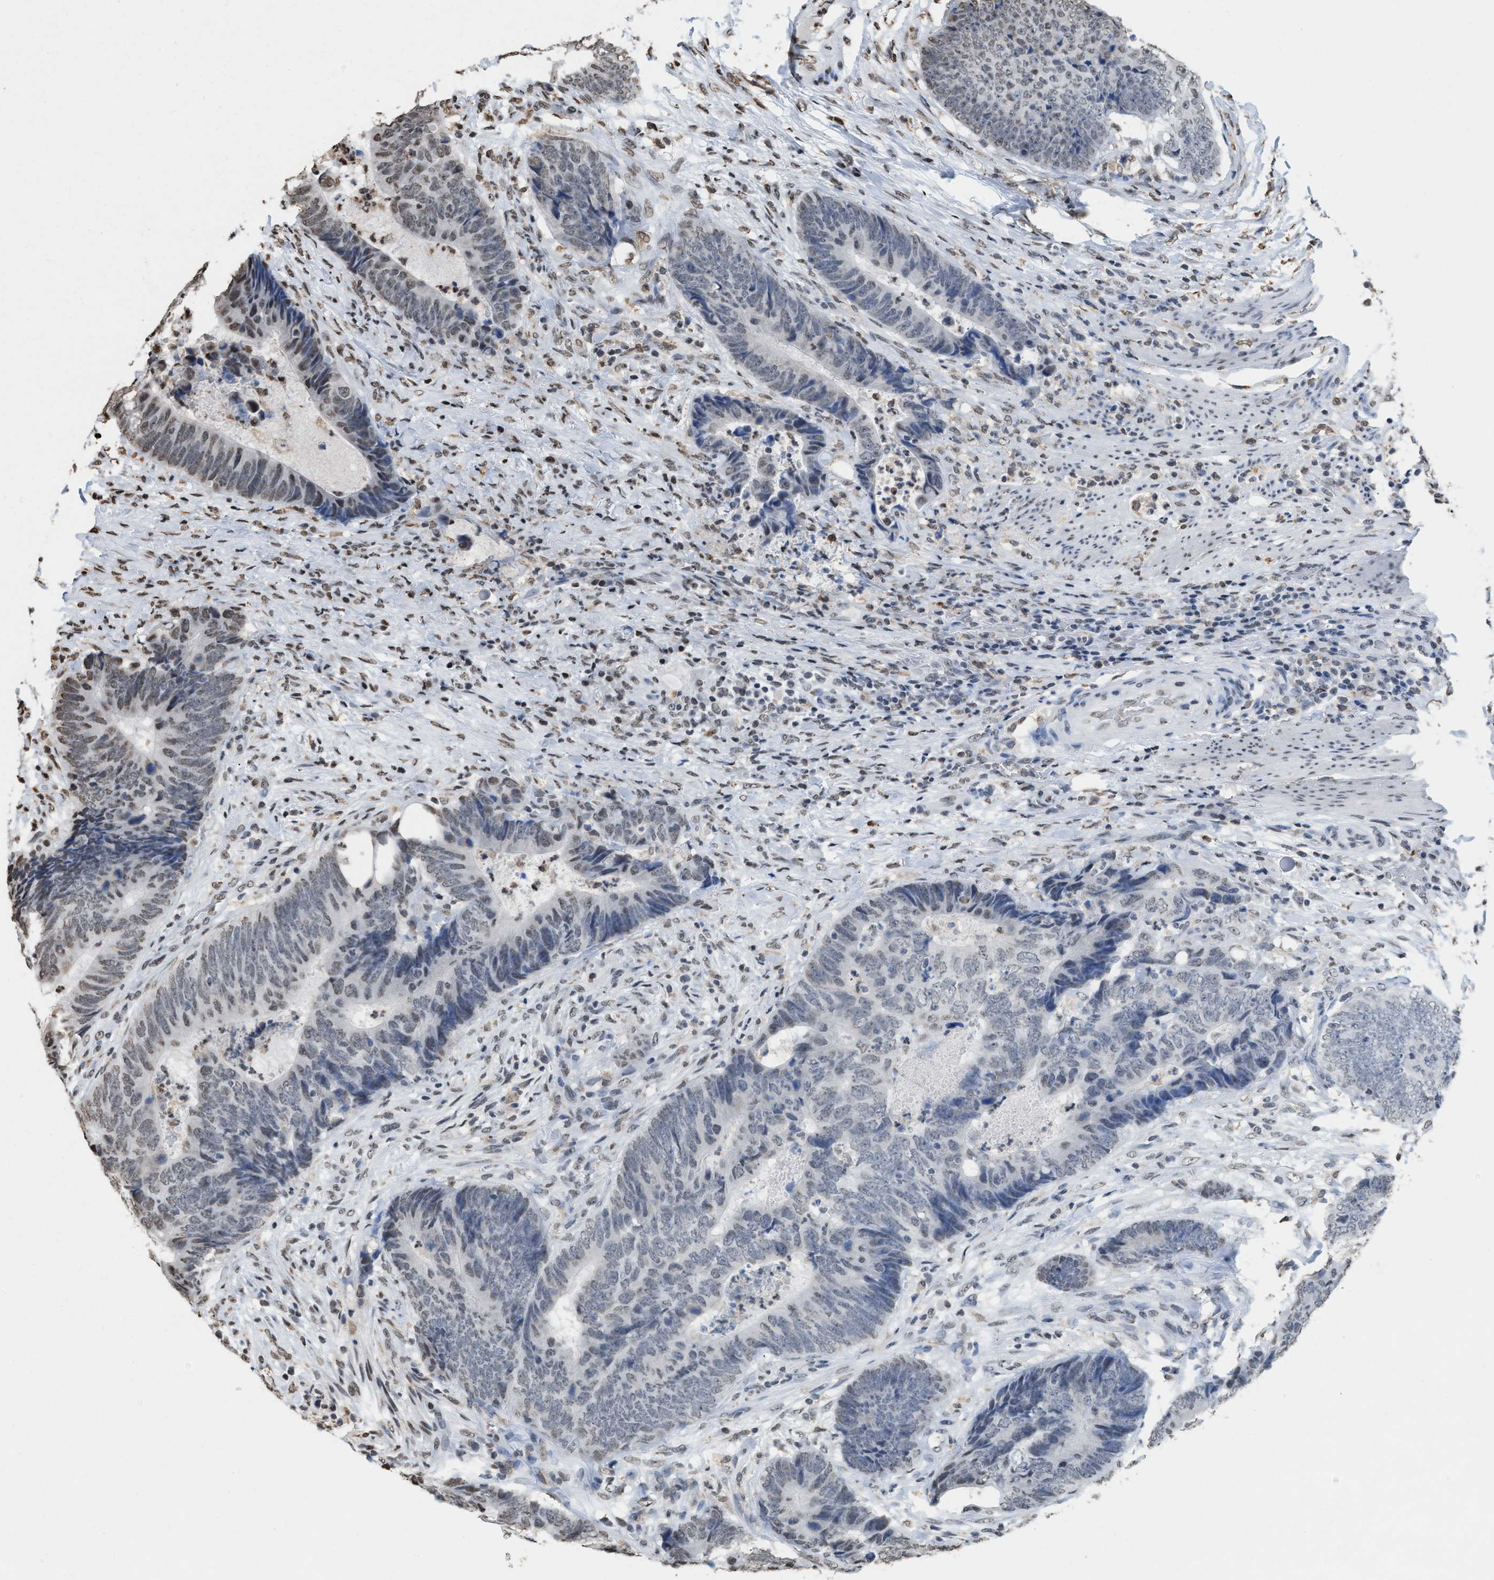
{"staining": {"intensity": "weak", "quantity": "<25%", "location": "nuclear"}, "tissue": "colorectal cancer", "cell_type": "Tumor cells", "image_type": "cancer", "snomed": [{"axis": "morphology", "description": "Adenocarcinoma, NOS"}, {"axis": "topography", "description": "Colon"}], "caption": "There is no significant expression in tumor cells of colorectal adenocarcinoma.", "gene": "NUP88", "patient": {"sex": "male", "age": 56}}